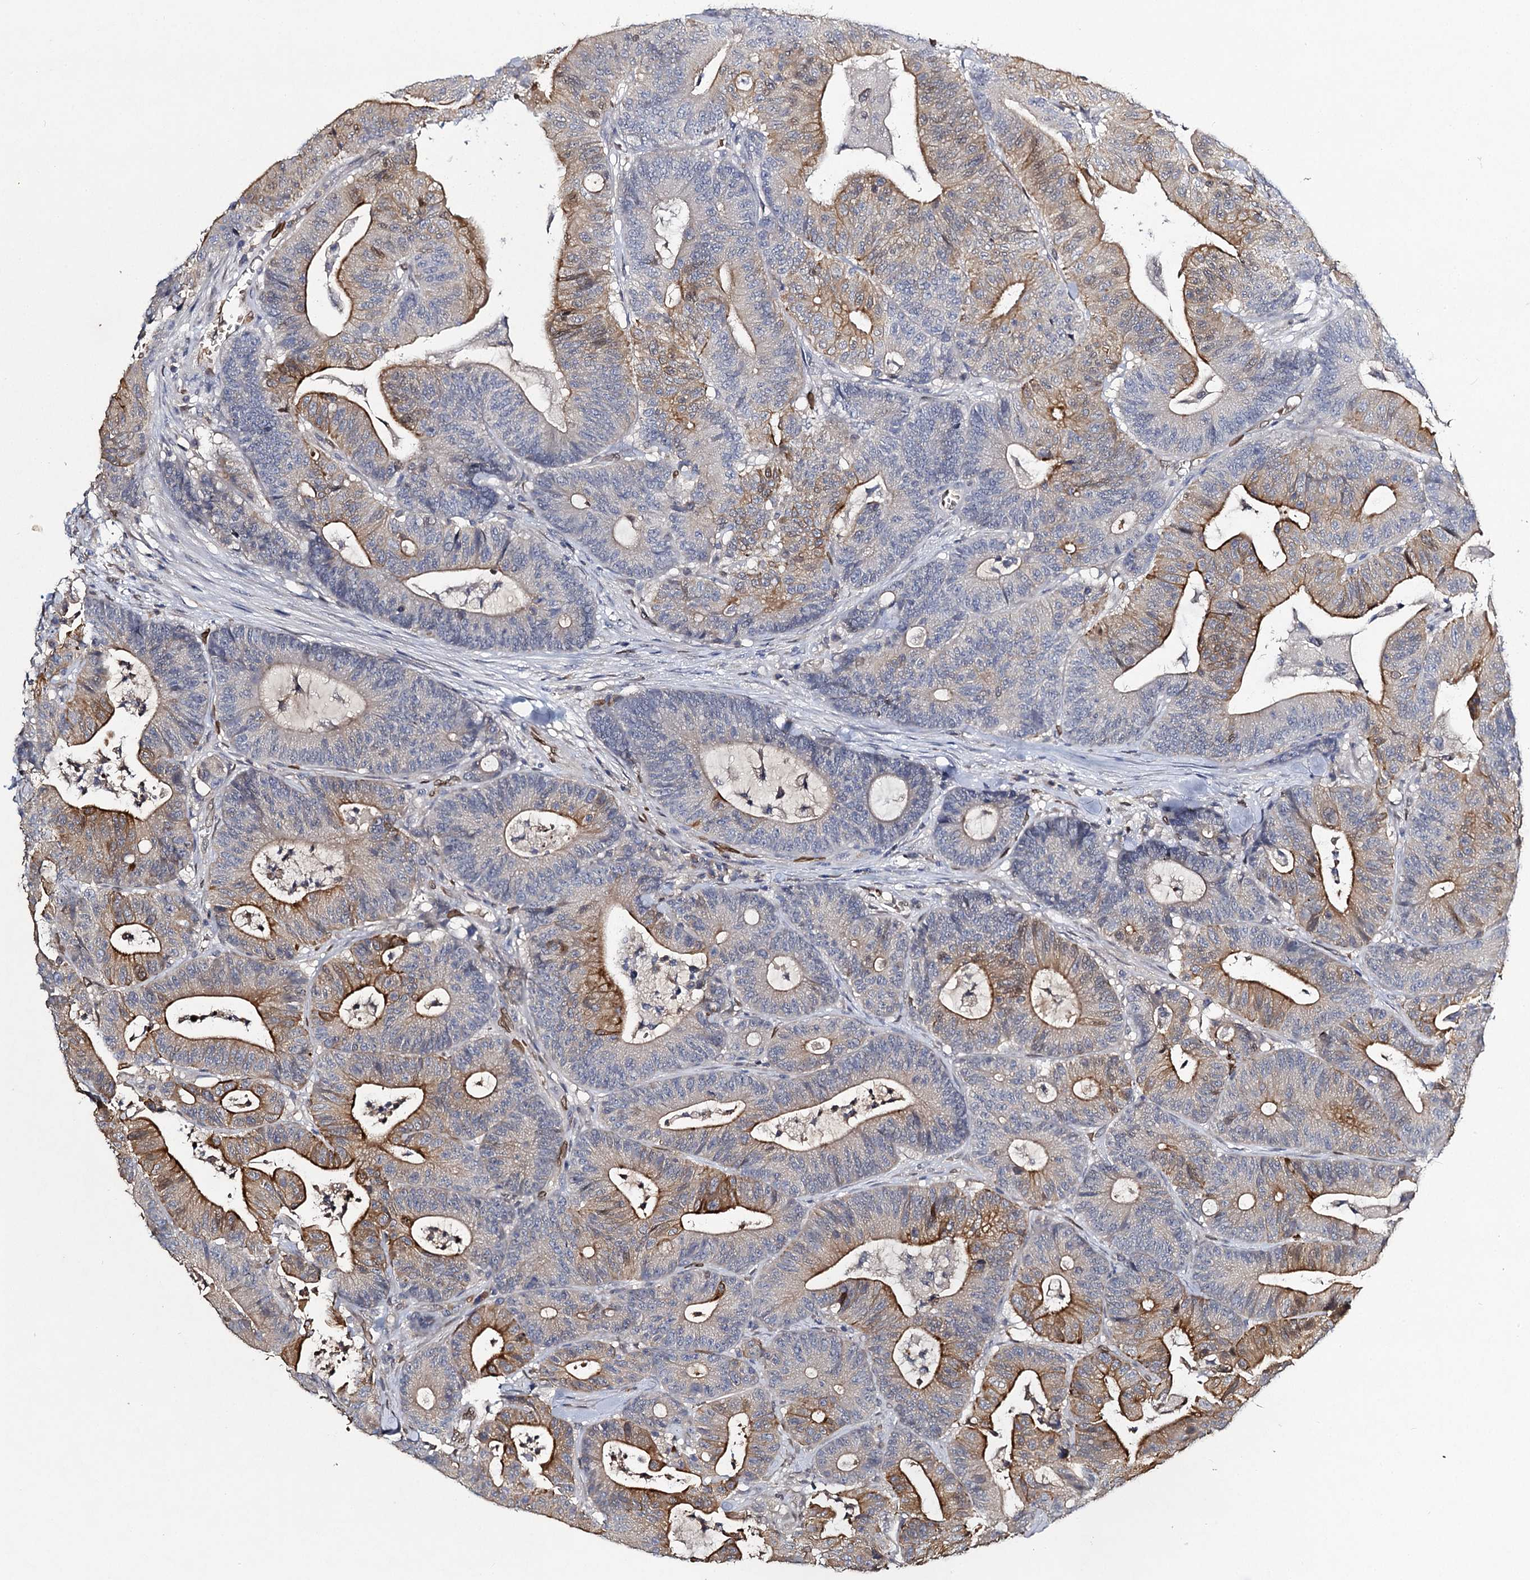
{"staining": {"intensity": "moderate", "quantity": "25%-75%", "location": "cytoplasmic/membranous"}, "tissue": "colorectal cancer", "cell_type": "Tumor cells", "image_type": "cancer", "snomed": [{"axis": "morphology", "description": "Adenocarcinoma, NOS"}, {"axis": "topography", "description": "Colon"}], "caption": "The histopathology image exhibits a brown stain indicating the presence of a protein in the cytoplasmic/membranous of tumor cells in colorectal adenocarcinoma. The staining was performed using DAB, with brown indicating positive protein expression. Nuclei are stained blue with hematoxylin.", "gene": "SLC11A2", "patient": {"sex": "female", "age": 84}}